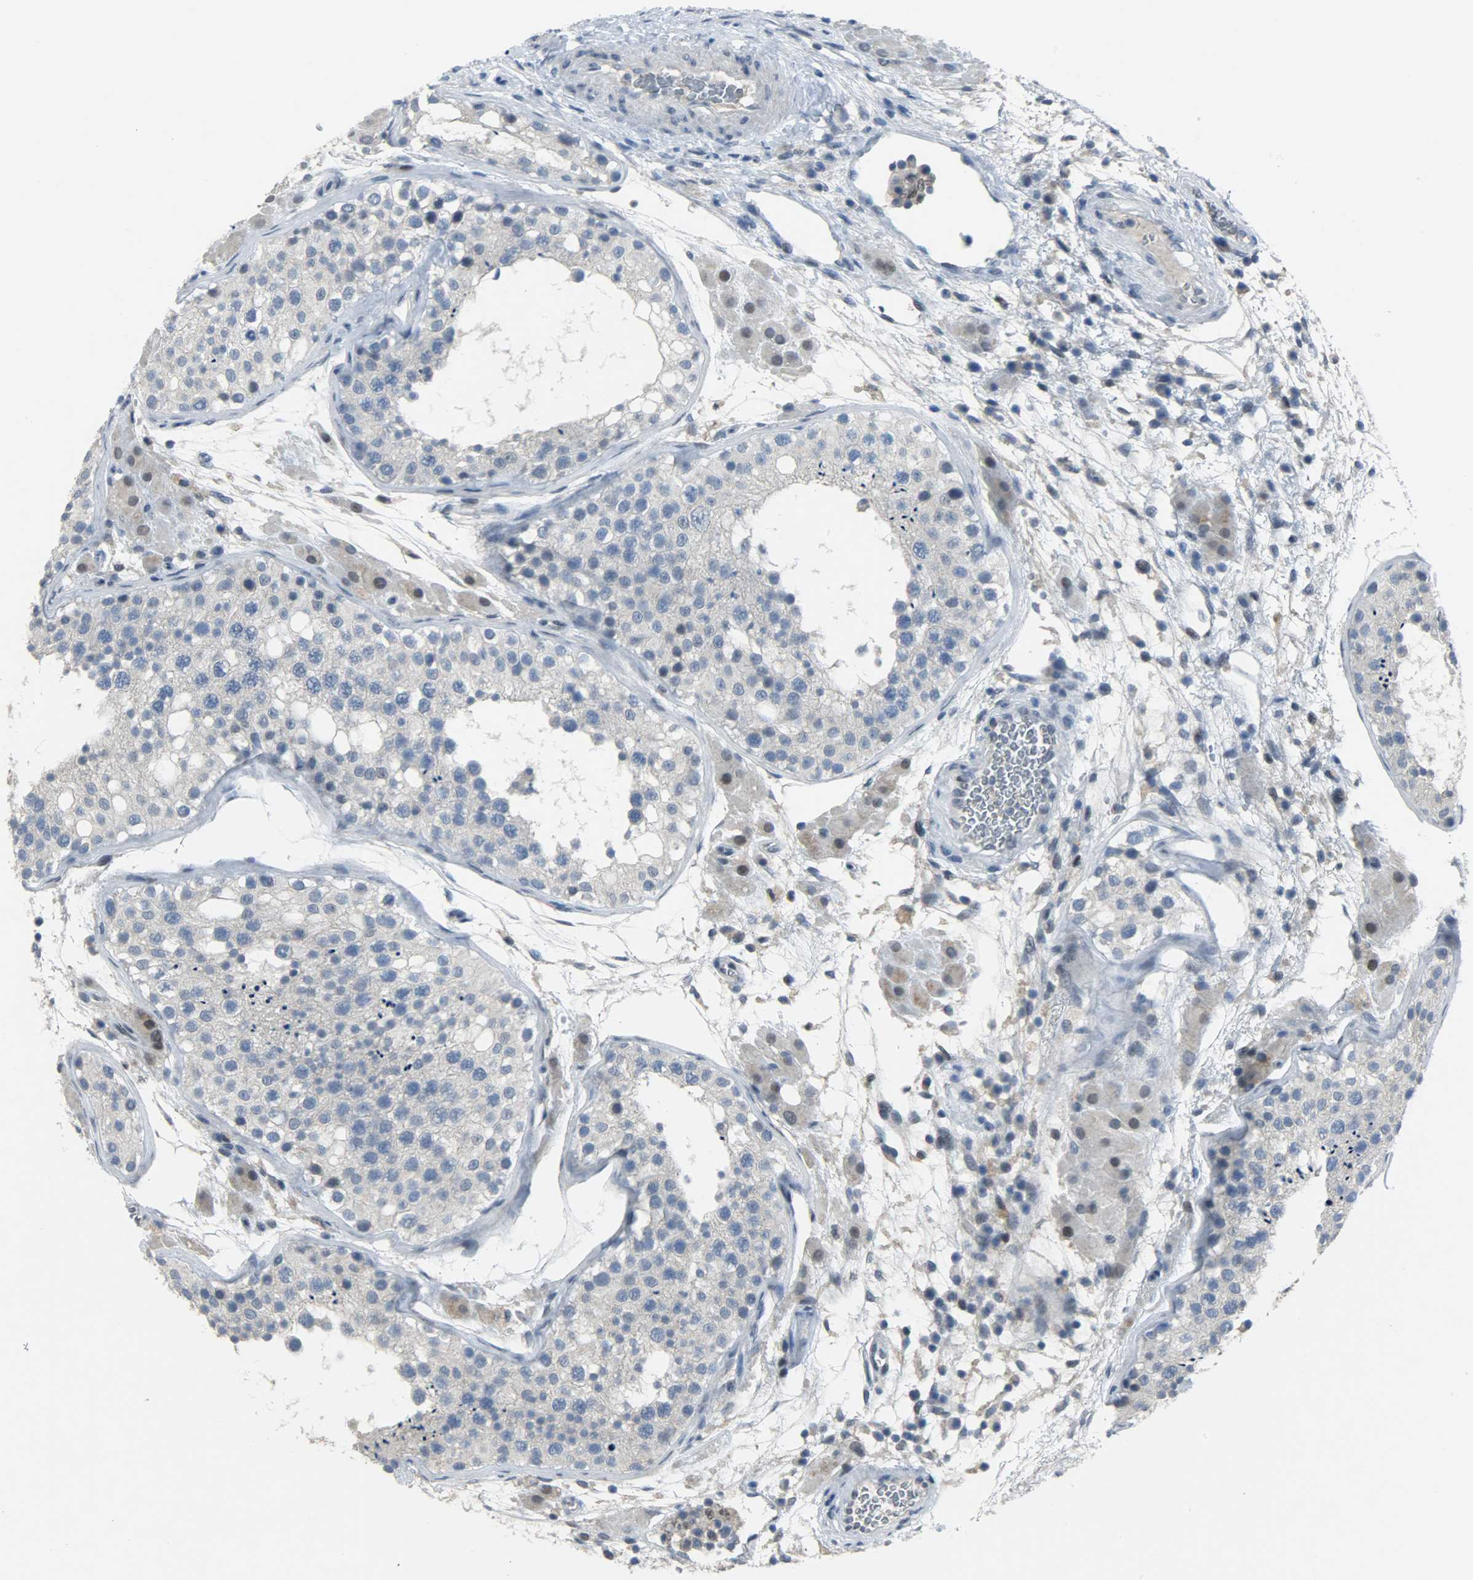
{"staining": {"intensity": "negative", "quantity": "none", "location": "none"}, "tissue": "testis", "cell_type": "Cells in seminiferous ducts", "image_type": "normal", "snomed": [{"axis": "morphology", "description": "Normal tissue, NOS"}, {"axis": "topography", "description": "Testis"}], "caption": "IHC photomicrograph of unremarkable testis stained for a protein (brown), which reveals no positivity in cells in seminiferous ducts. (Stains: DAB (3,3'-diaminobenzidine) IHC with hematoxylin counter stain, Microscopy: brightfield microscopy at high magnification).", "gene": "PPARG", "patient": {"sex": "male", "age": 26}}